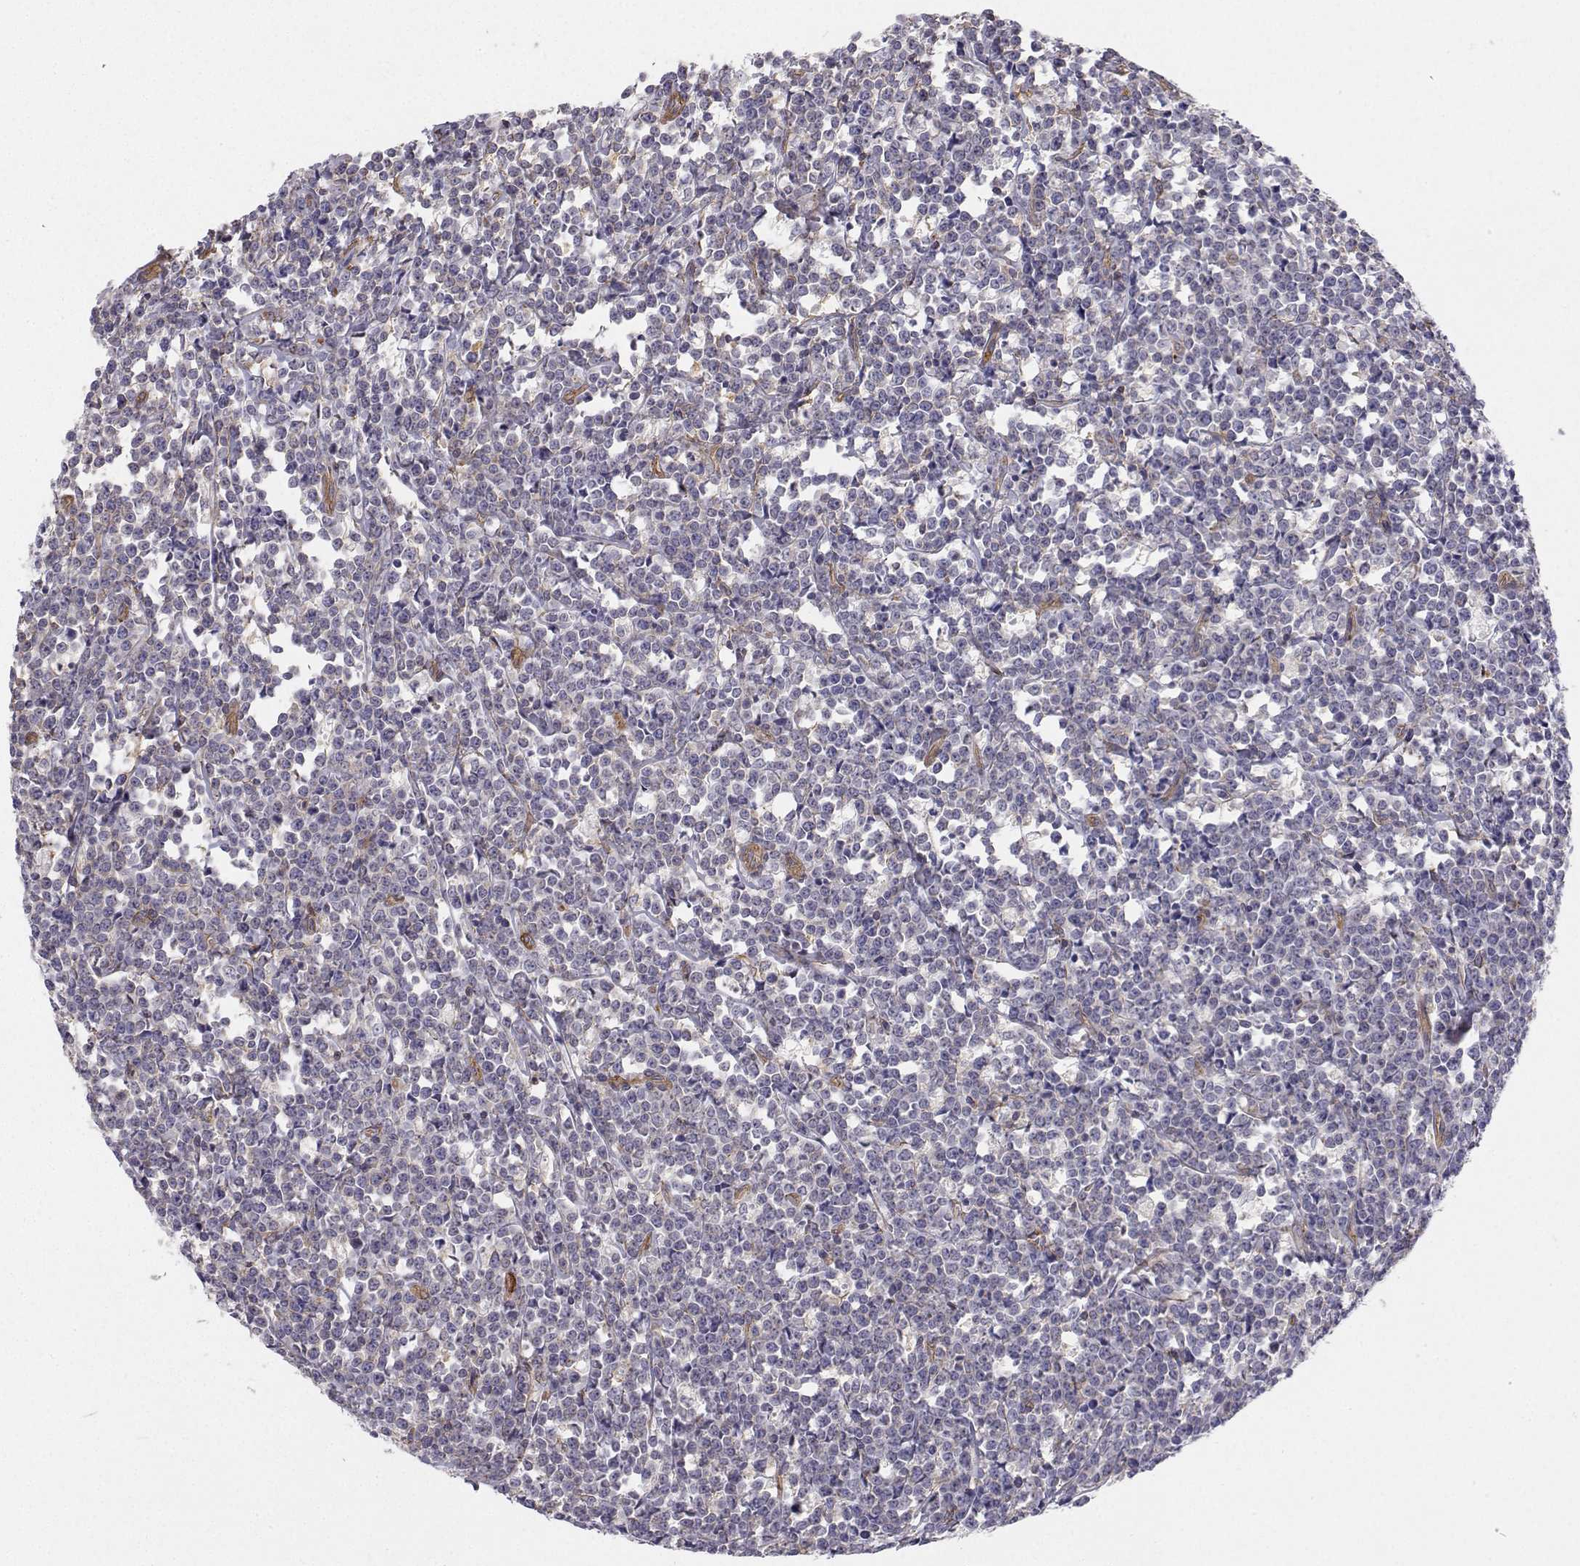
{"staining": {"intensity": "weak", "quantity": "<25%", "location": "cytoplasmic/membranous"}, "tissue": "lymphoma", "cell_type": "Tumor cells", "image_type": "cancer", "snomed": [{"axis": "morphology", "description": "Malignant lymphoma, non-Hodgkin's type, High grade"}, {"axis": "topography", "description": "Small intestine"}], "caption": "DAB (3,3'-diaminobenzidine) immunohistochemical staining of lymphoma reveals no significant positivity in tumor cells.", "gene": "MYH9", "patient": {"sex": "female", "age": 56}}